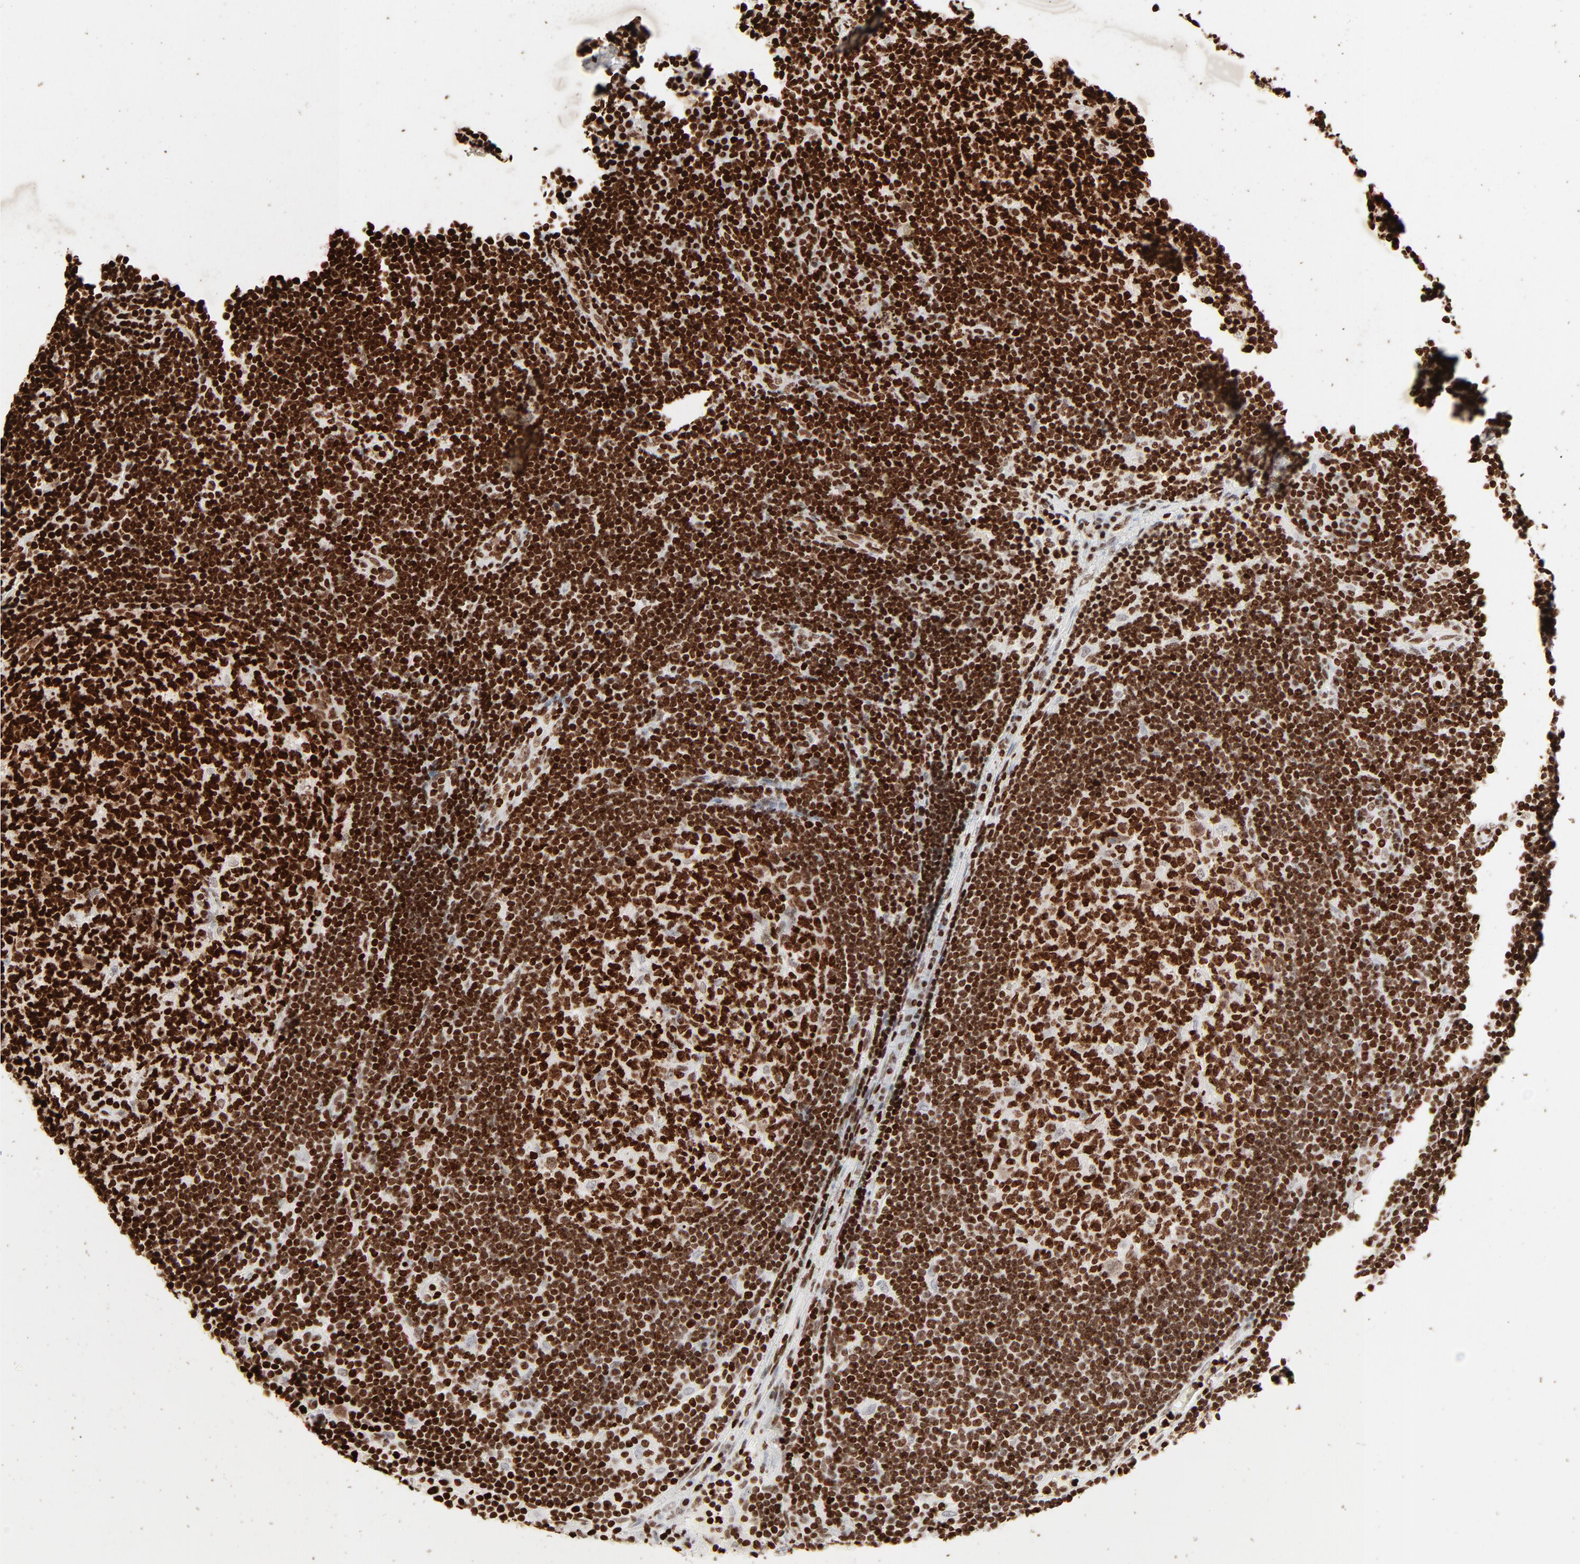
{"staining": {"intensity": "strong", "quantity": ">75%", "location": "nuclear"}, "tissue": "lymph node", "cell_type": "Germinal center cells", "image_type": "normal", "snomed": [{"axis": "morphology", "description": "Normal tissue, NOS"}, {"axis": "morphology", "description": "Squamous cell carcinoma, metastatic, NOS"}, {"axis": "topography", "description": "Lymph node"}], "caption": "Immunohistochemical staining of benign lymph node exhibits >75% levels of strong nuclear protein staining in about >75% of germinal center cells. (DAB (3,3'-diaminobenzidine) IHC, brown staining for protein, blue staining for nuclei).", "gene": "HMGB1", "patient": {"sex": "female", "age": 53}}